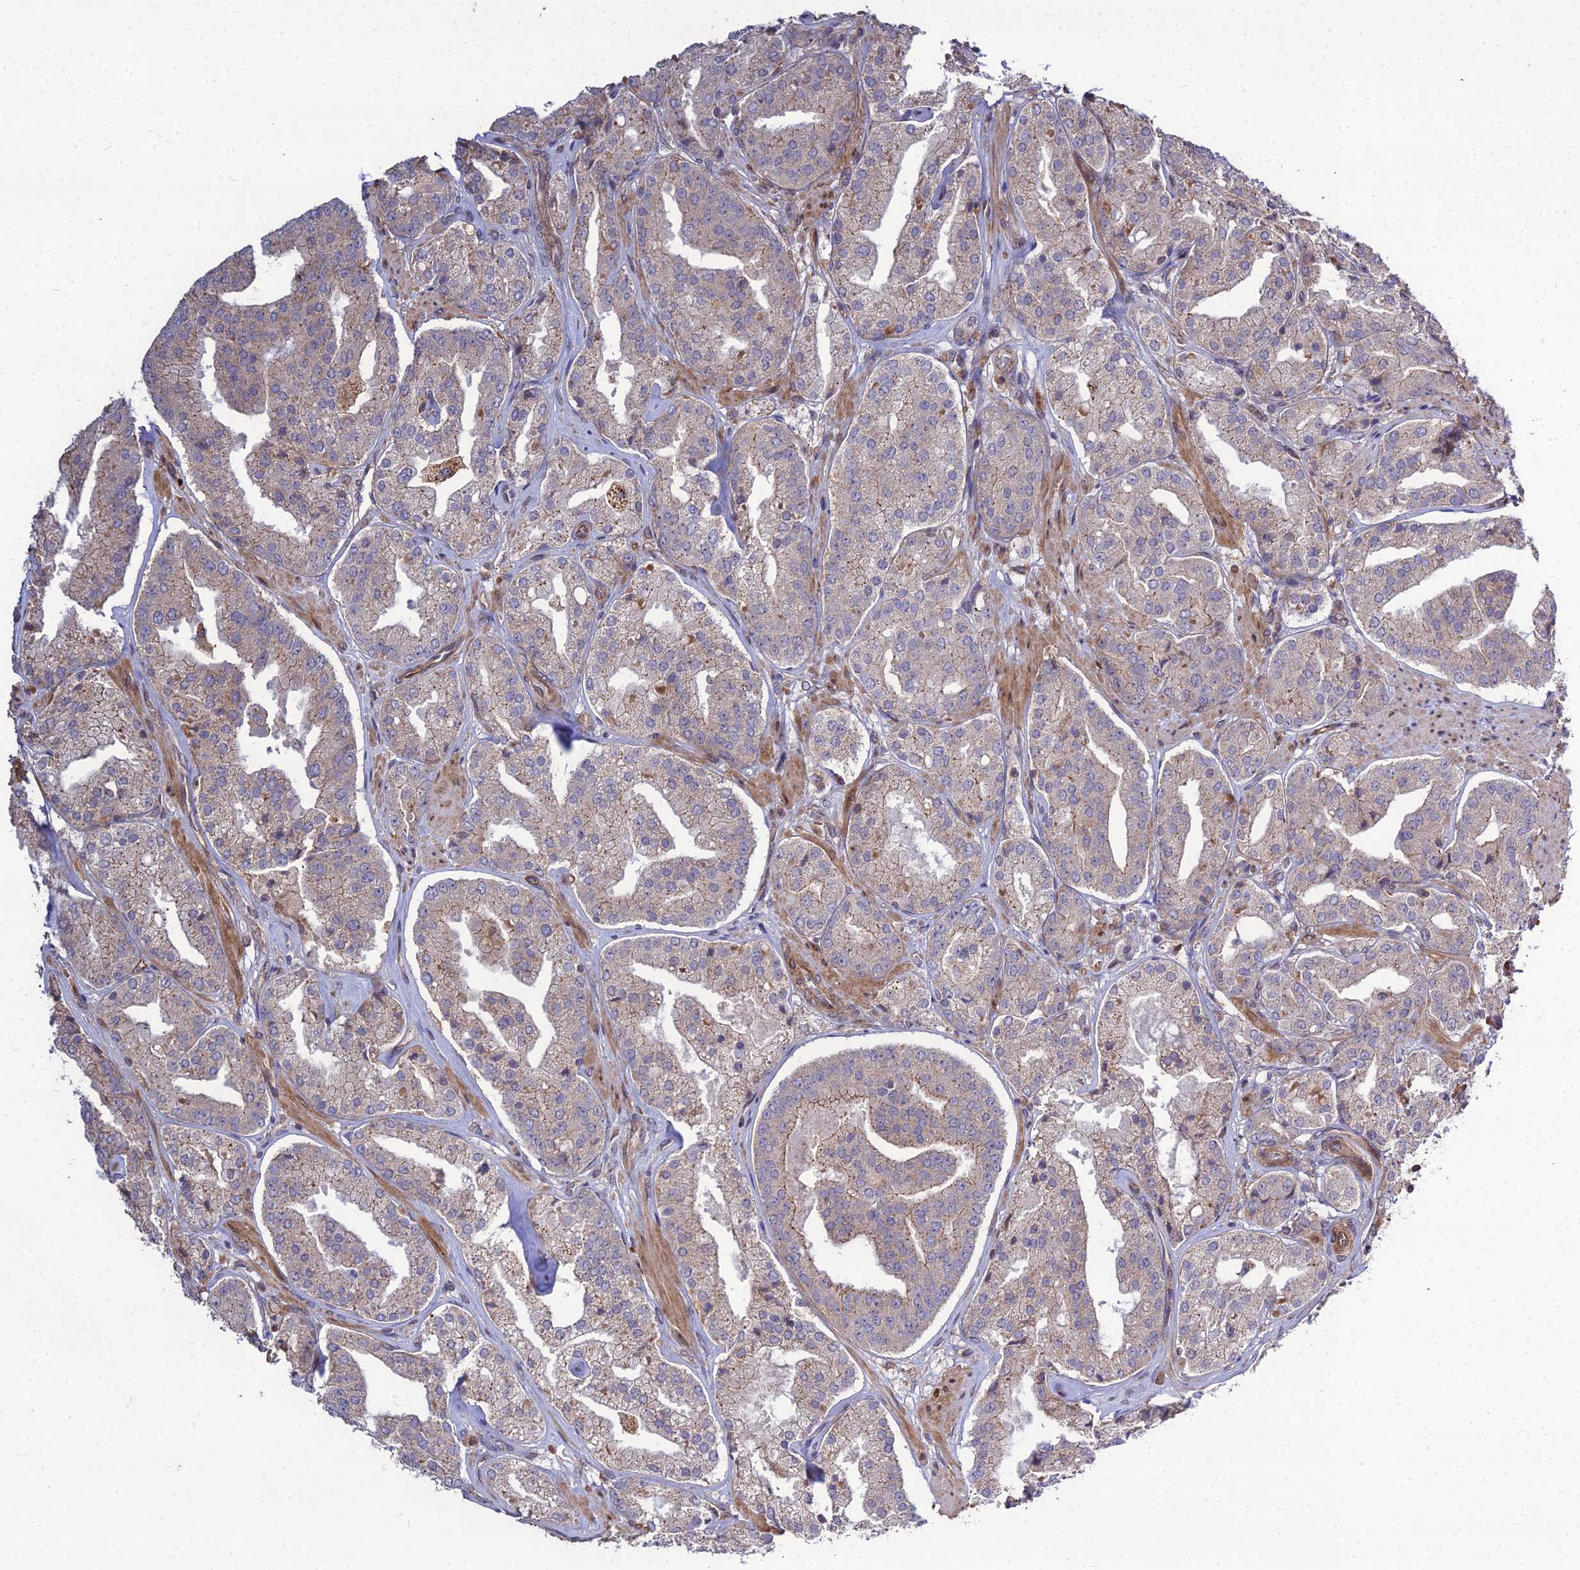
{"staining": {"intensity": "weak", "quantity": "25%-75%", "location": "cytoplasmic/membranous"}, "tissue": "prostate cancer", "cell_type": "Tumor cells", "image_type": "cancer", "snomed": [{"axis": "morphology", "description": "Adenocarcinoma, High grade"}, {"axis": "topography", "description": "Prostate"}], "caption": "Prostate adenocarcinoma (high-grade) stained for a protein shows weak cytoplasmic/membranous positivity in tumor cells.", "gene": "TSPYL2", "patient": {"sex": "male", "age": 63}}